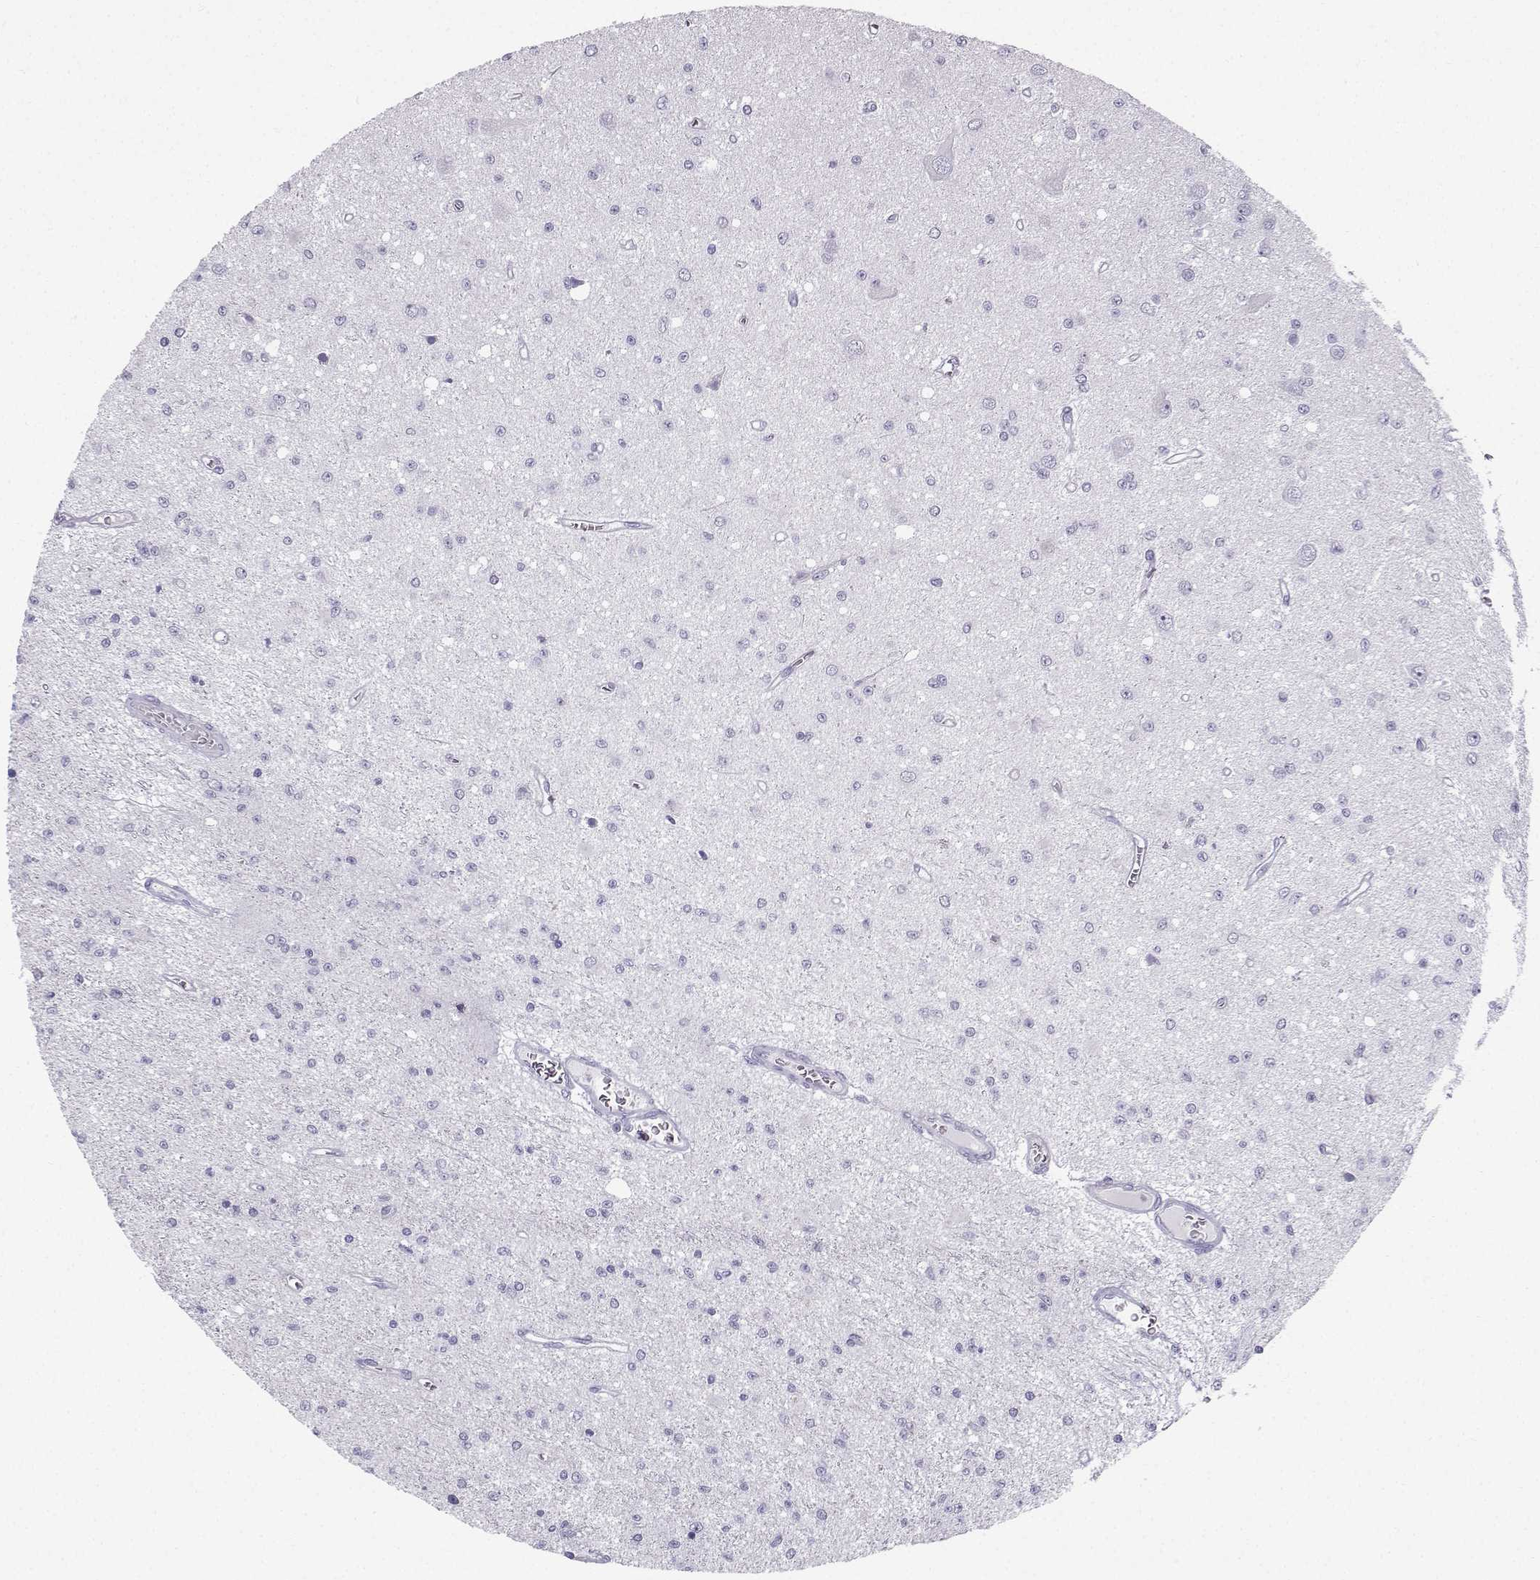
{"staining": {"intensity": "negative", "quantity": "none", "location": "none"}, "tissue": "glioma", "cell_type": "Tumor cells", "image_type": "cancer", "snomed": [{"axis": "morphology", "description": "Glioma, malignant, Low grade"}, {"axis": "topography", "description": "Brain"}], "caption": "Malignant low-grade glioma was stained to show a protein in brown. There is no significant positivity in tumor cells.", "gene": "ZBTB8B", "patient": {"sex": "female", "age": 45}}